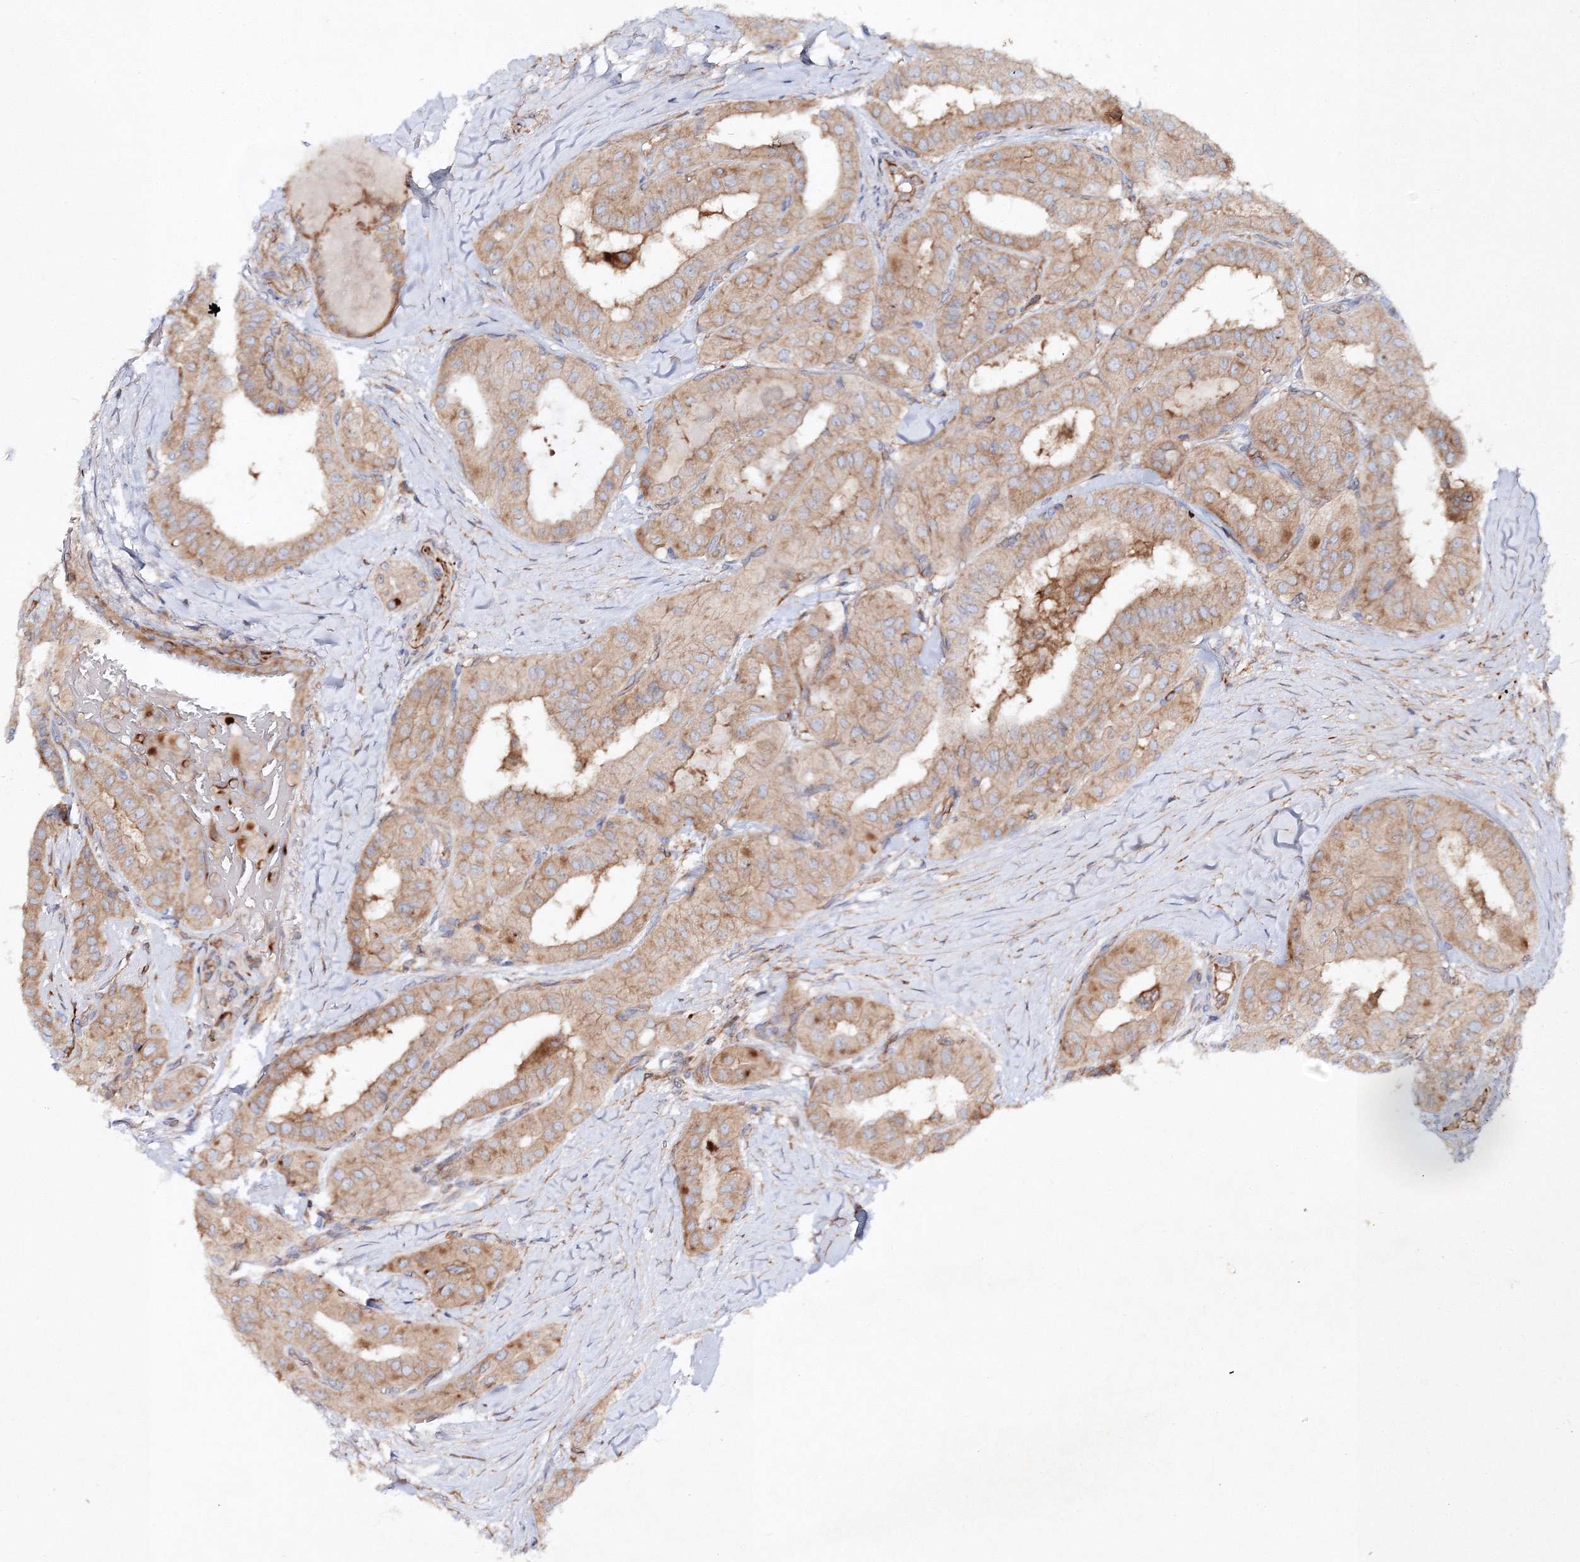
{"staining": {"intensity": "moderate", "quantity": ">75%", "location": "cytoplasmic/membranous"}, "tissue": "thyroid cancer", "cell_type": "Tumor cells", "image_type": "cancer", "snomed": [{"axis": "morphology", "description": "Papillary adenocarcinoma, NOS"}, {"axis": "topography", "description": "Thyroid gland"}], "caption": "About >75% of tumor cells in papillary adenocarcinoma (thyroid) demonstrate moderate cytoplasmic/membranous protein positivity as visualized by brown immunohistochemical staining.", "gene": "WDR37", "patient": {"sex": "female", "age": 59}}